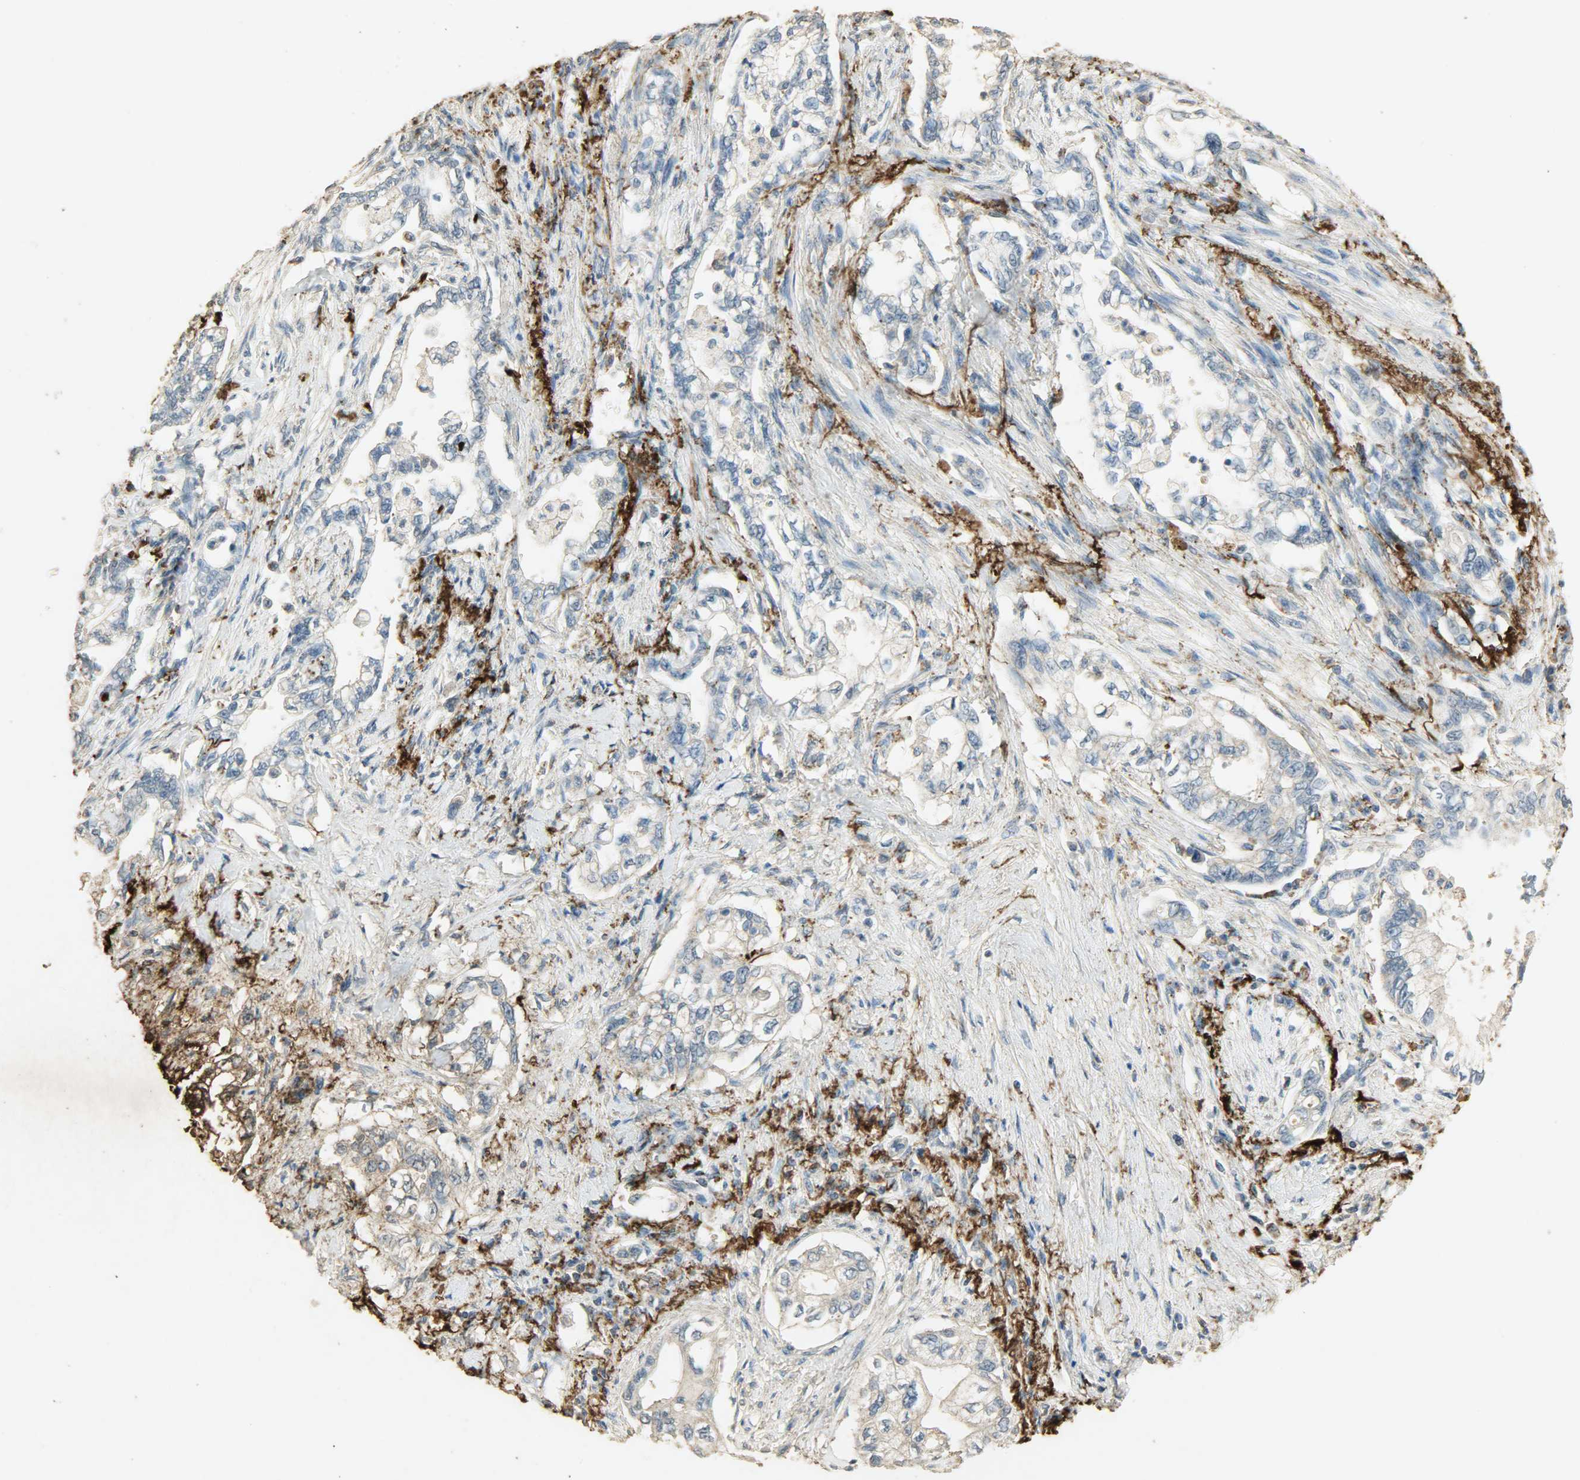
{"staining": {"intensity": "negative", "quantity": "none", "location": "none"}, "tissue": "pancreatic cancer", "cell_type": "Tumor cells", "image_type": "cancer", "snomed": [{"axis": "morphology", "description": "Normal tissue, NOS"}, {"axis": "topography", "description": "Pancreas"}], "caption": "The photomicrograph shows no staining of tumor cells in pancreatic cancer.", "gene": "ASB9", "patient": {"sex": "male", "age": 42}}